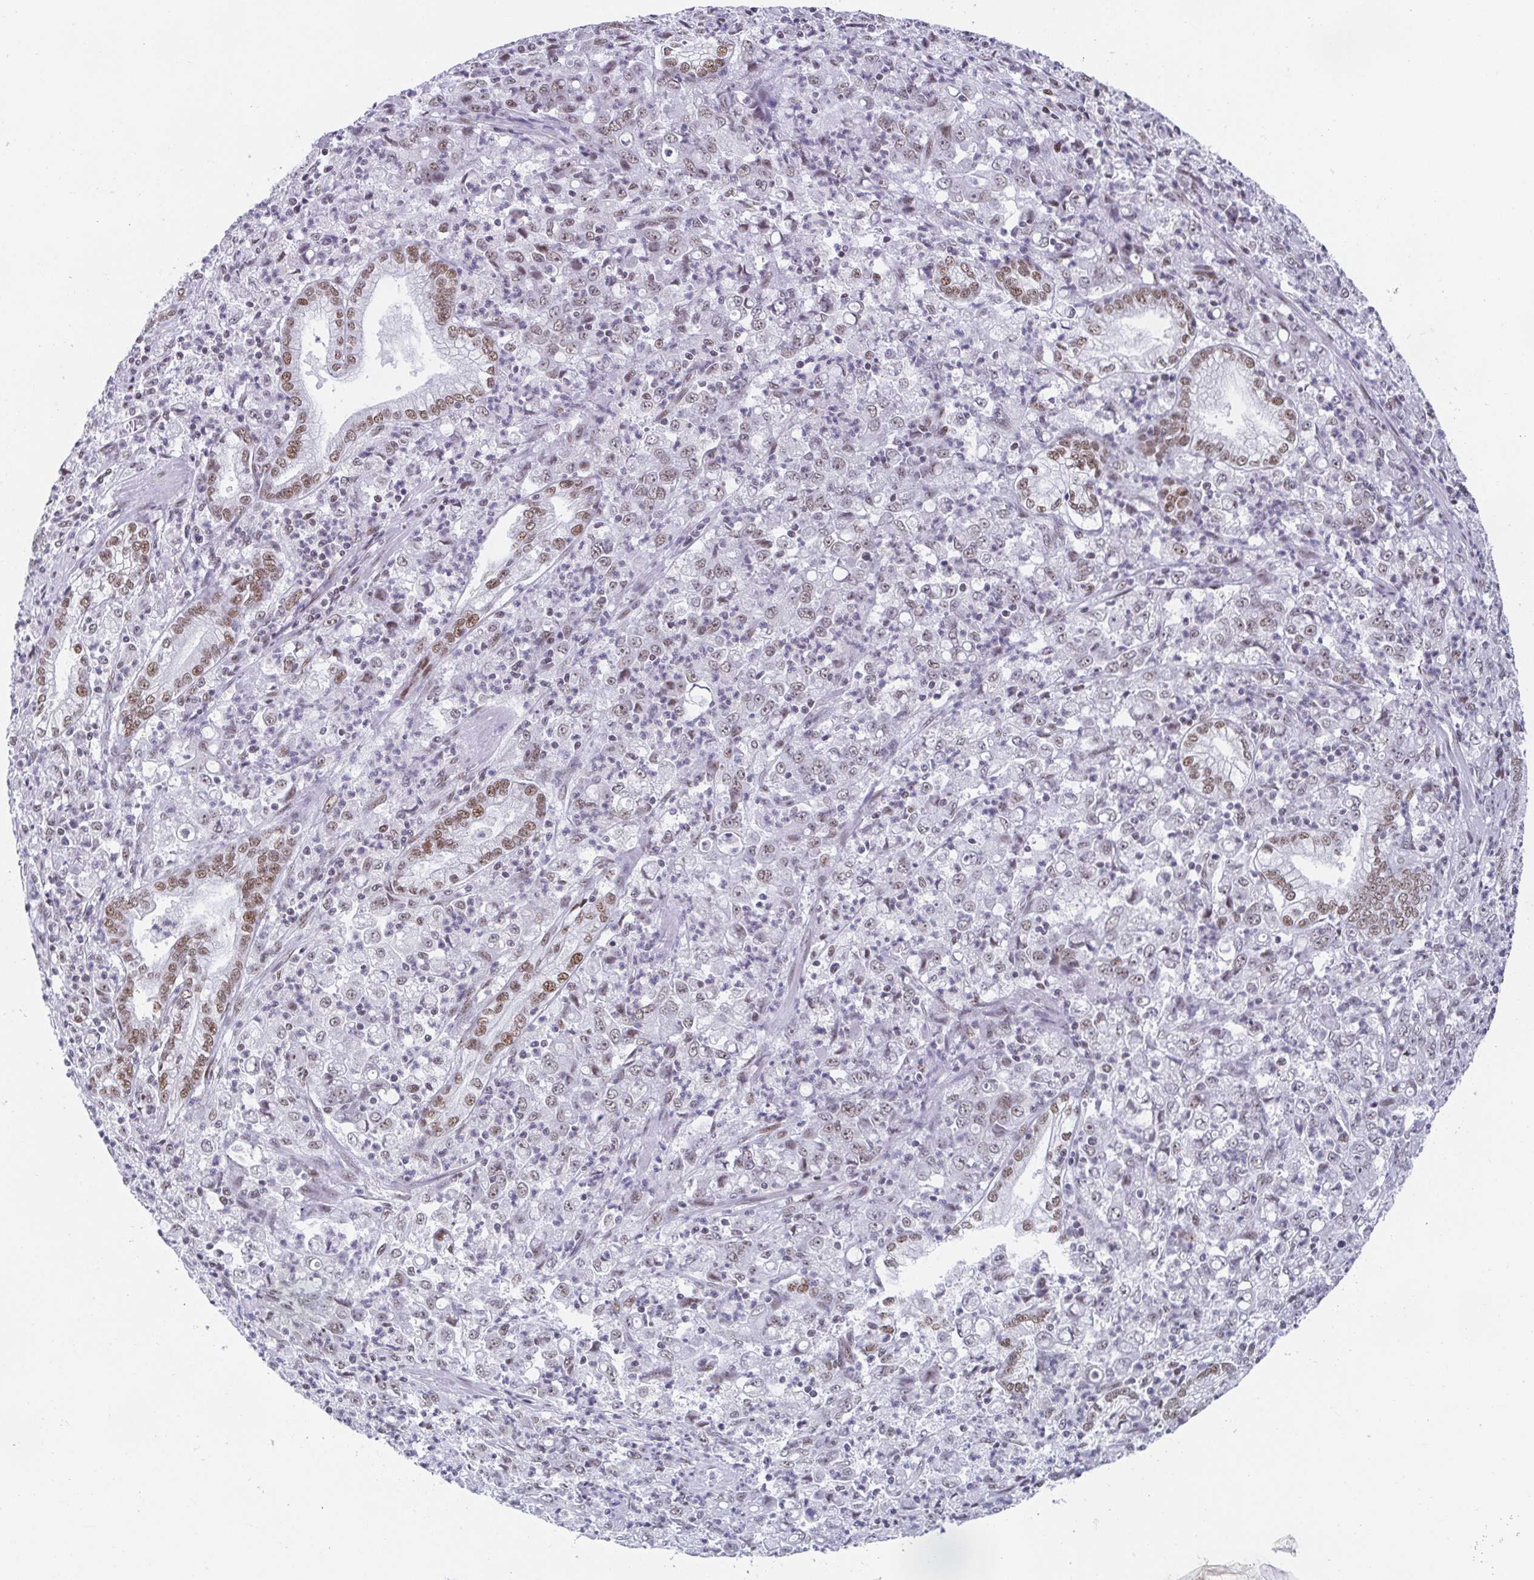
{"staining": {"intensity": "moderate", "quantity": ">75%", "location": "nuclear"}, "tissue": "stomach cancer", "cell_type": "Tumor cells", "image_type": "cancer", "snomed": [{"axis": "morphology", "description": "Adenocarcinoma, NOS"}, {"axis": "topography", "description": "Stomach, lower"}], "caption": "Human stomach cancer (adenocarcinoma) stained for a protein (brown) displays moderate nuclear positive expression in approximately >75% of tumor cells.", "gene": "SLC7A10", "patient": {"sex": "female", "age": 71}}